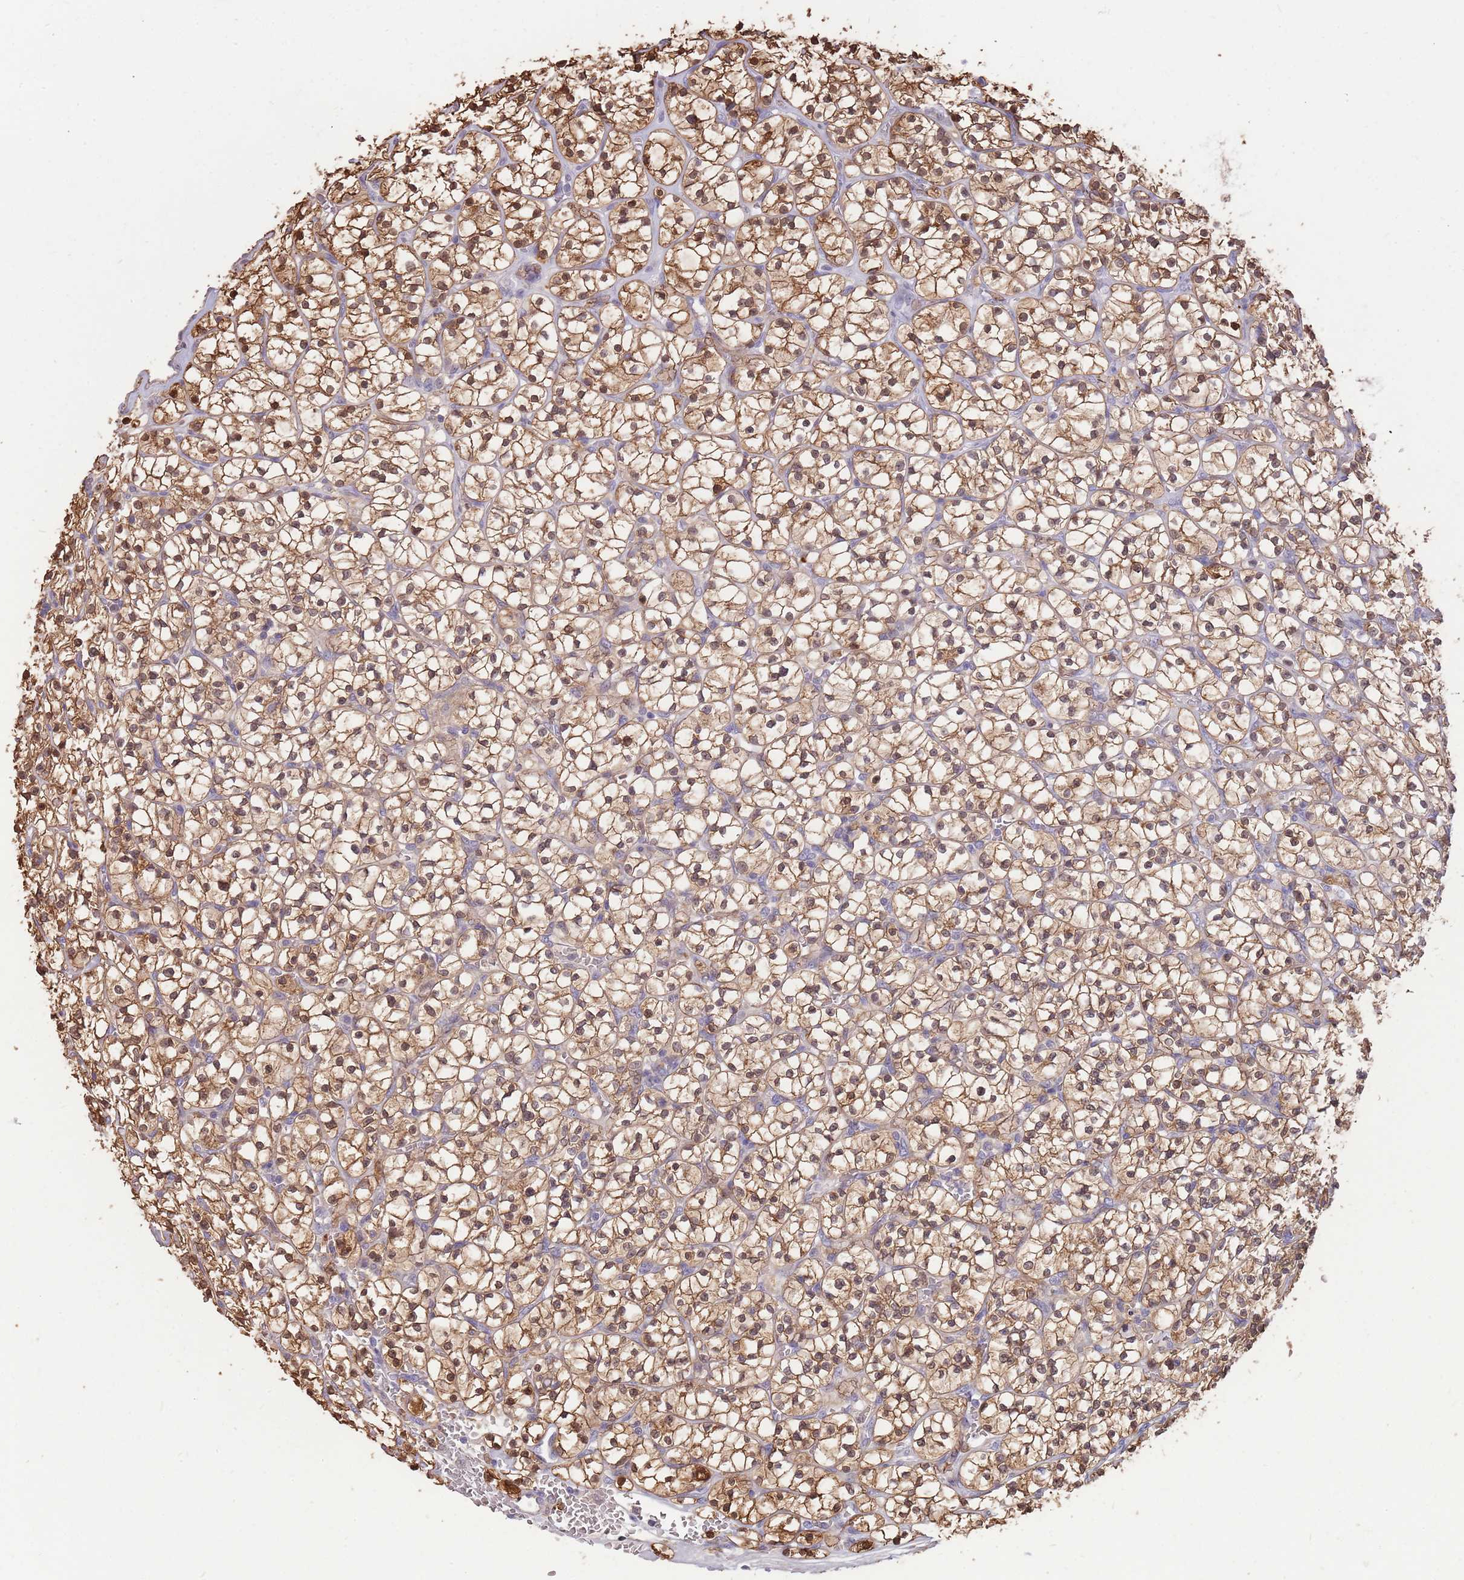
{"staining": {"intensity": "moderate", "quantity": ">75%", "location": "cytoplasmic/membranous,nuclear"}, "tissue": "renal cancer", "cell_type": "Tumor cells", "image_type": "cancer", "snomed": [{"axis": "morphology", "description": "Adenocarcinoma, NOS"}, {"axis": "topography", "description": "Kidney"}], "caption": "IHC staining of renal cancer (adenocarcinoma), which shows medium levels of moderate cytoplasmic/membranous and nuclear staining in approximately >75% of tumor cells indicating moderate cytoplasmic/membranous and nuclear protein staining. The staining was performed using DAB (3,3'-diaminobenzidine) (brown) for protein detection and nuclei were counterstained in hematoxylin (blue).", "gene": "AP5S1", "patient": {"sex": "female", "age": 64}}